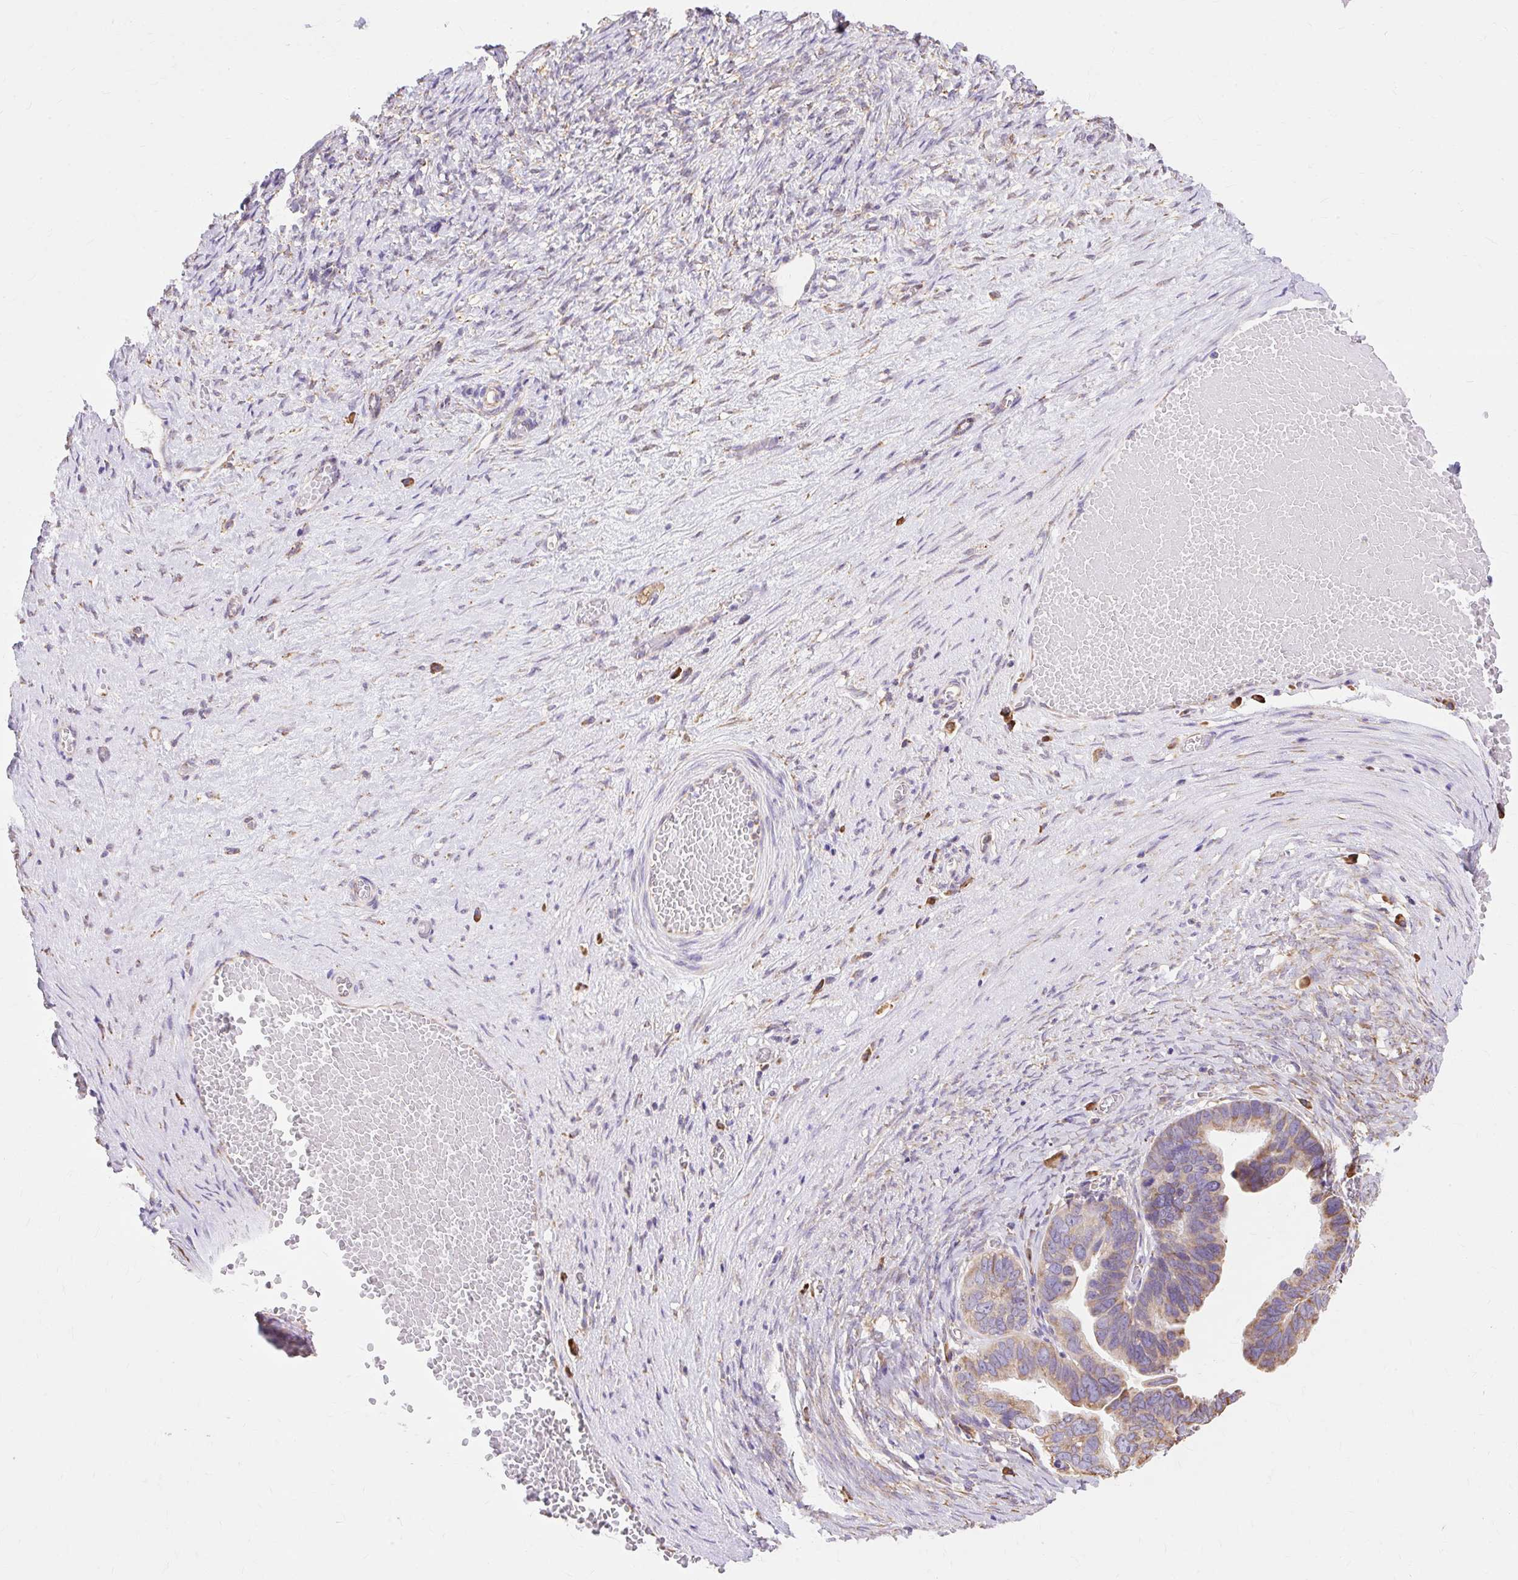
{"staining": {"intensity": "weak", "quantity": ">75%", "location": "cytoplasmic/membranous"}, "tissue": "ovarian cancer", "cell_type": "Tumor cells", "image_type": "cancer", "snomed": [{"axis": "morphology", "description": "Cystadenocarcinoma, serous, NOS"}, {"axis": "topography", "description": "Ovary"}], "caption": "IHC of ovarian cancer reveals low levels of weak cytoplasmic/membranous staining in approximately >75% of tumor cells.", "gene": "RPS17", "patient": {"sex": "female", "age": 56}}